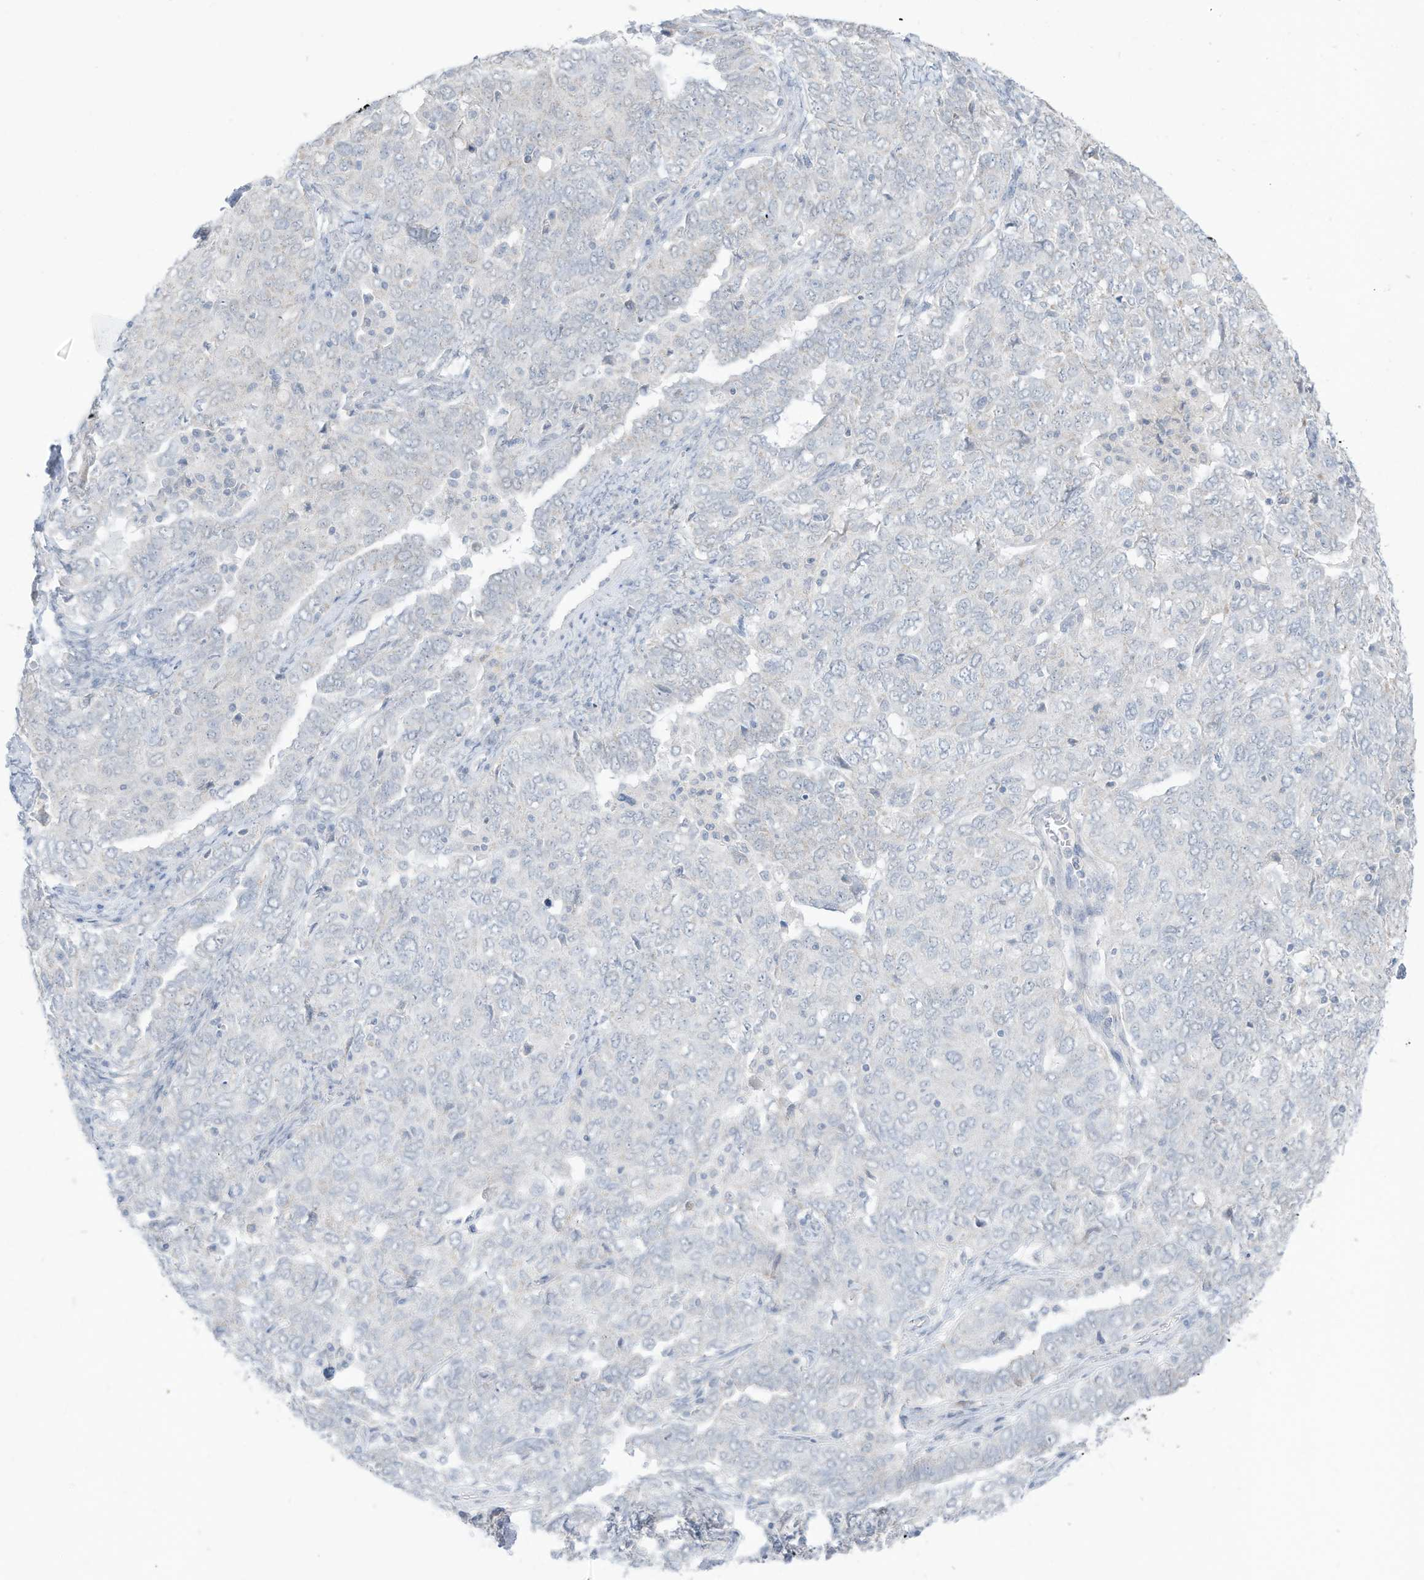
{"staining": {"intensity": "negative", "quantity": "none", "location": "none"}, "tissue": "ovarian cancer", "cell_type": "Tumor cells", "image_type": "cancer", "snomed": [{"axis": "morphology", "description": "Carcinoma, endometroid"}, {"axis": "topography", "description": "Ovary"}], "caption": "Immunohistochemical staining of ovarian endometroid carcinoma reveals no significant positivity in tumor cells.", "gene": "OGT", "patient": {"sex": "female", "age": 62}}